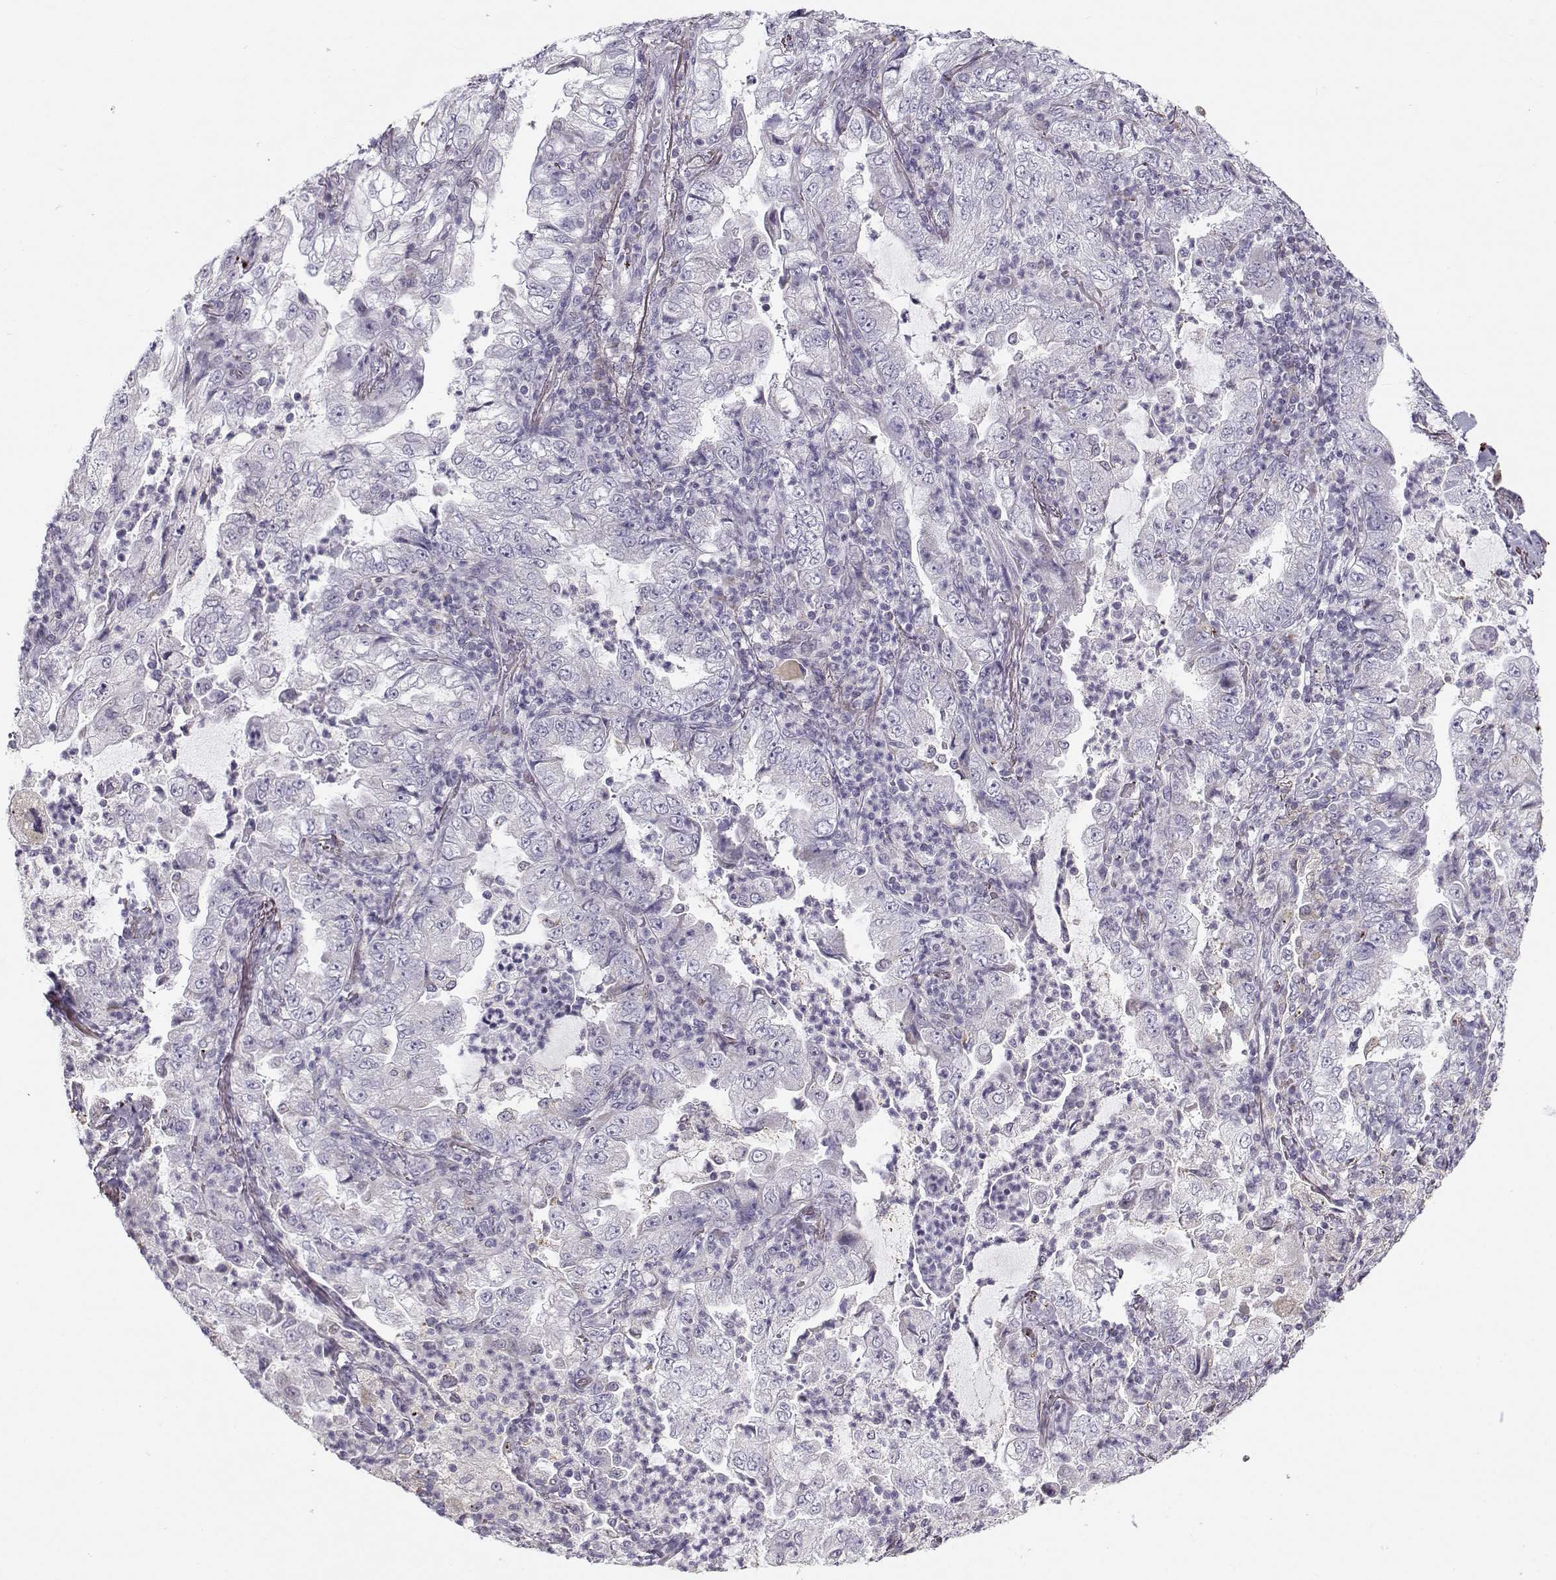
{"staining": {"intensity": "negative", "quantity": "none", "location": "none"}, "tissue": "lung cancer", "cell_type": "Tumor cells", "image_type": "cancer", "snomed": [{"axis": "morphology", "description": "Adenocarcinoma, NOS"}, {"axis": "topography", "description": "Lung"}], "caption": "Tumor cells are negative for protein expression in human adenocarcinoma (lung).", "gene": "KLF17", "patient": {"sex": "female", "age": 73}}